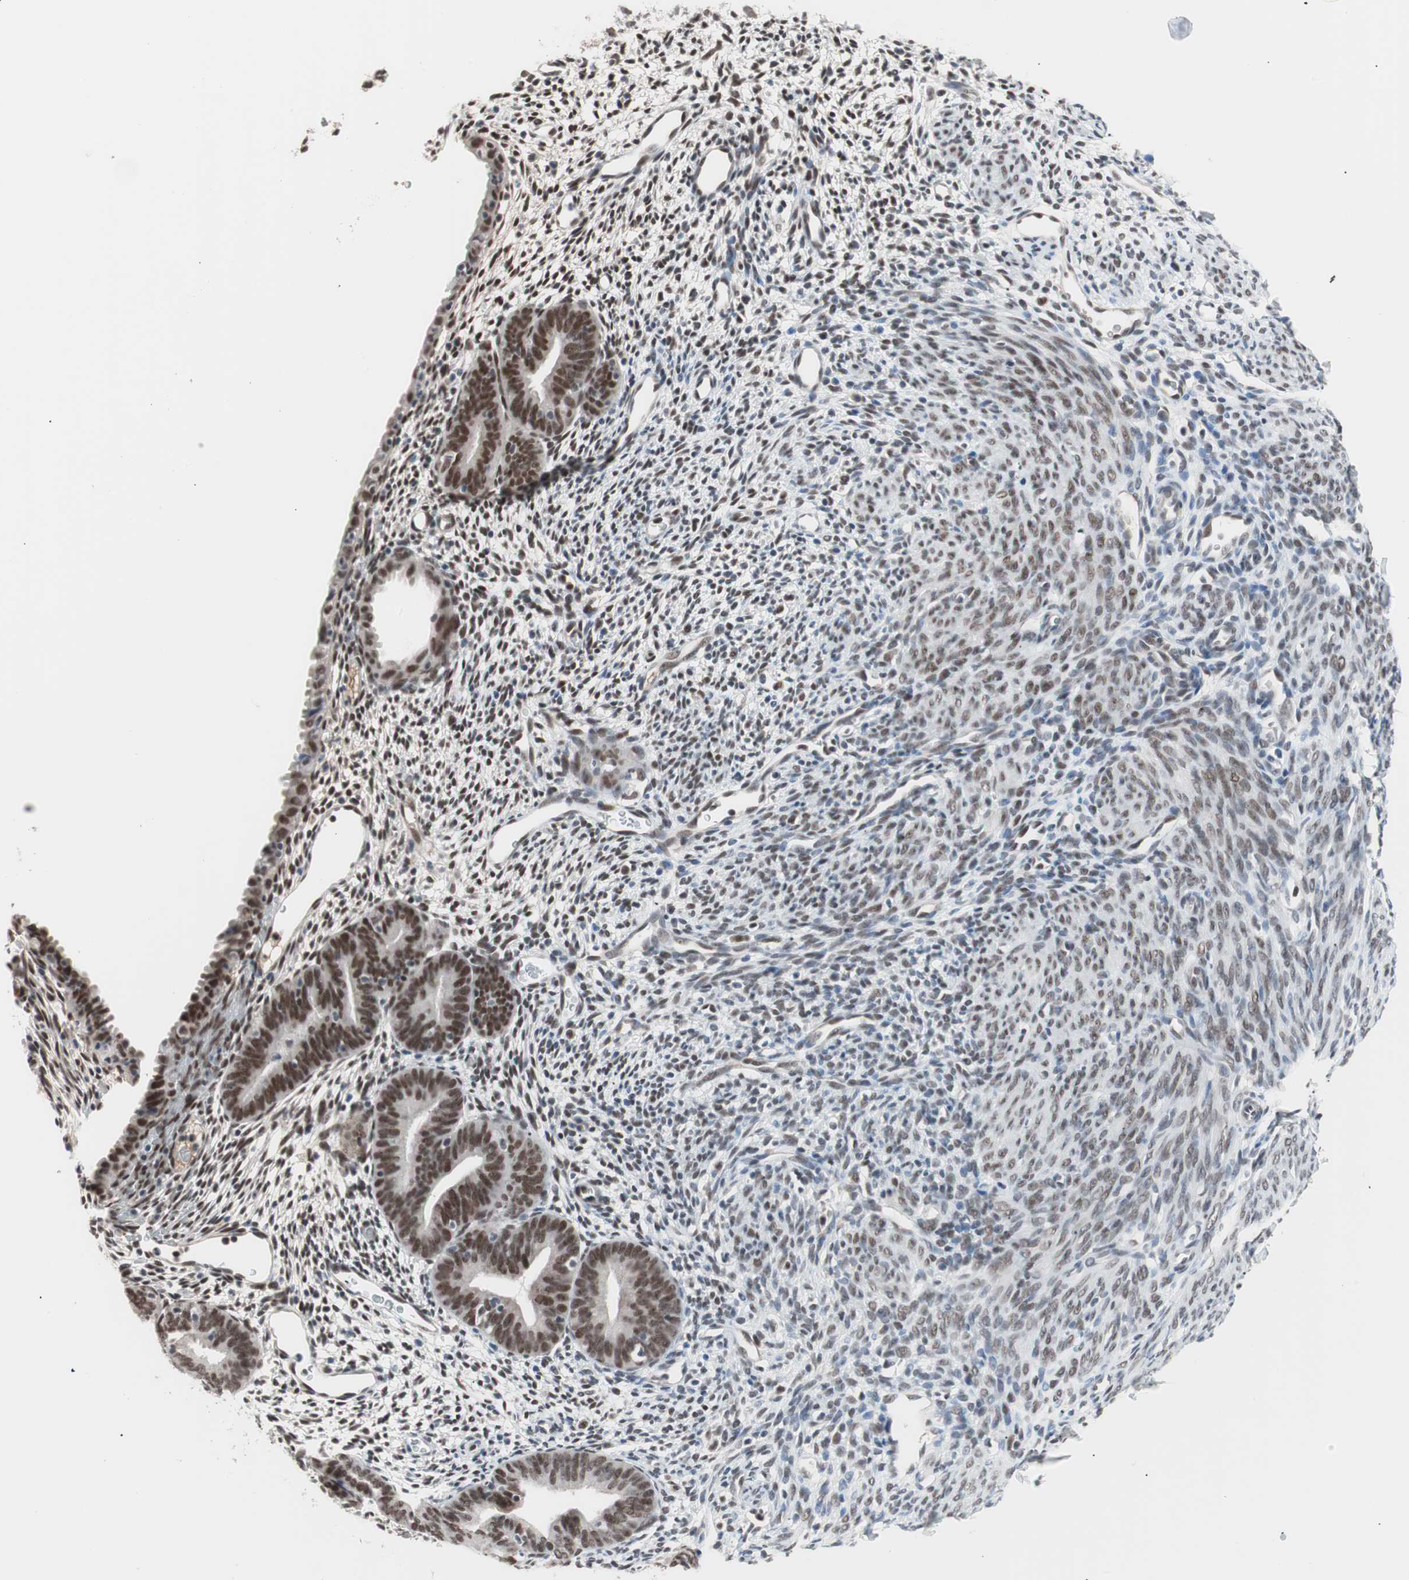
{"staining": {"intensity": "moderate", "quantity": "25%-75%", "location": "nuclear"}, "tissue": "endometrium", "cell_type": "Cells in endometrial stroma", "image_type": "normal", "snomed": [{"axis": "morphology", "description": "Normal tissue, NOS"}, {"axis": "morphology", "description": "Atrophy, NOS"}, {"axis": "topography", "description": "Uterus"}, {"axis": "topography", "description": "Endometrium"}], "caption": "Moderate nuclear expression for a protein is identified in approximately 25%-75% of cells in endometrial stroma of benign endometrium using immunohistochemistry (IHC).", "gene": "LIG3", "patient": {"sex": "female", "age": 68}}